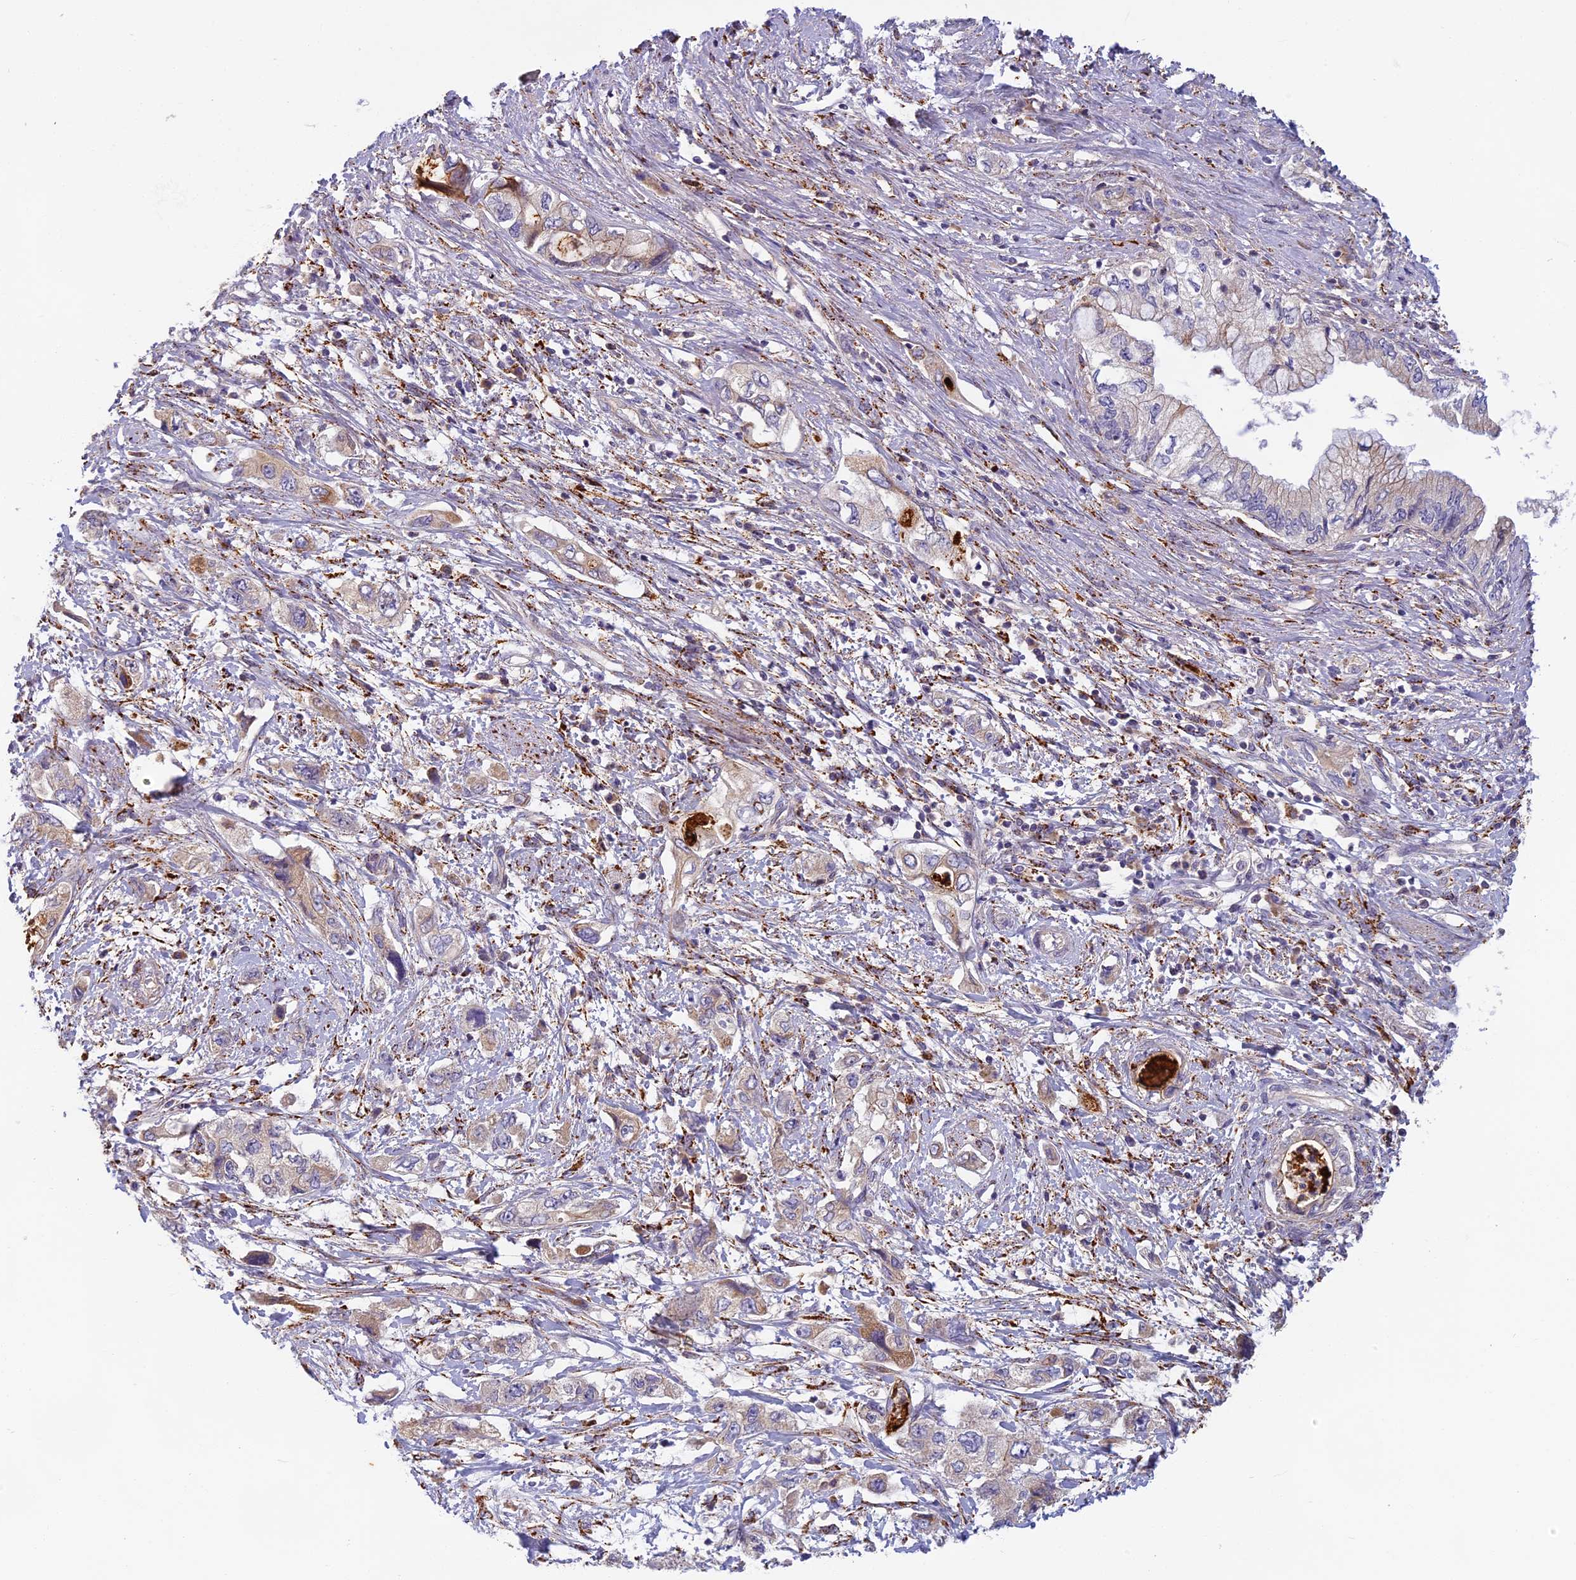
{"staining": {"intensity": "moderate", "quantity": "<25%", "location": "cytoplasmic/membranous"}, "tissue": "pancreatic cancer", "cell_type": "Tumor cells", "image_type": "cancer", "snomed": [{"axis": "morphology", "description": "Adenocarcinoma, NOS"}, {"axis": "topography", "description": "Pancreas"}], "caption": "Protein expression analysis of human pancreatic cancer (adenocarcinoma) reveals moderate cytoplasmic/membranous staining in approximately <25% of tumor cells.", "gene": "SEMA7A", "patient": {"sex": "female", "age": 73}}